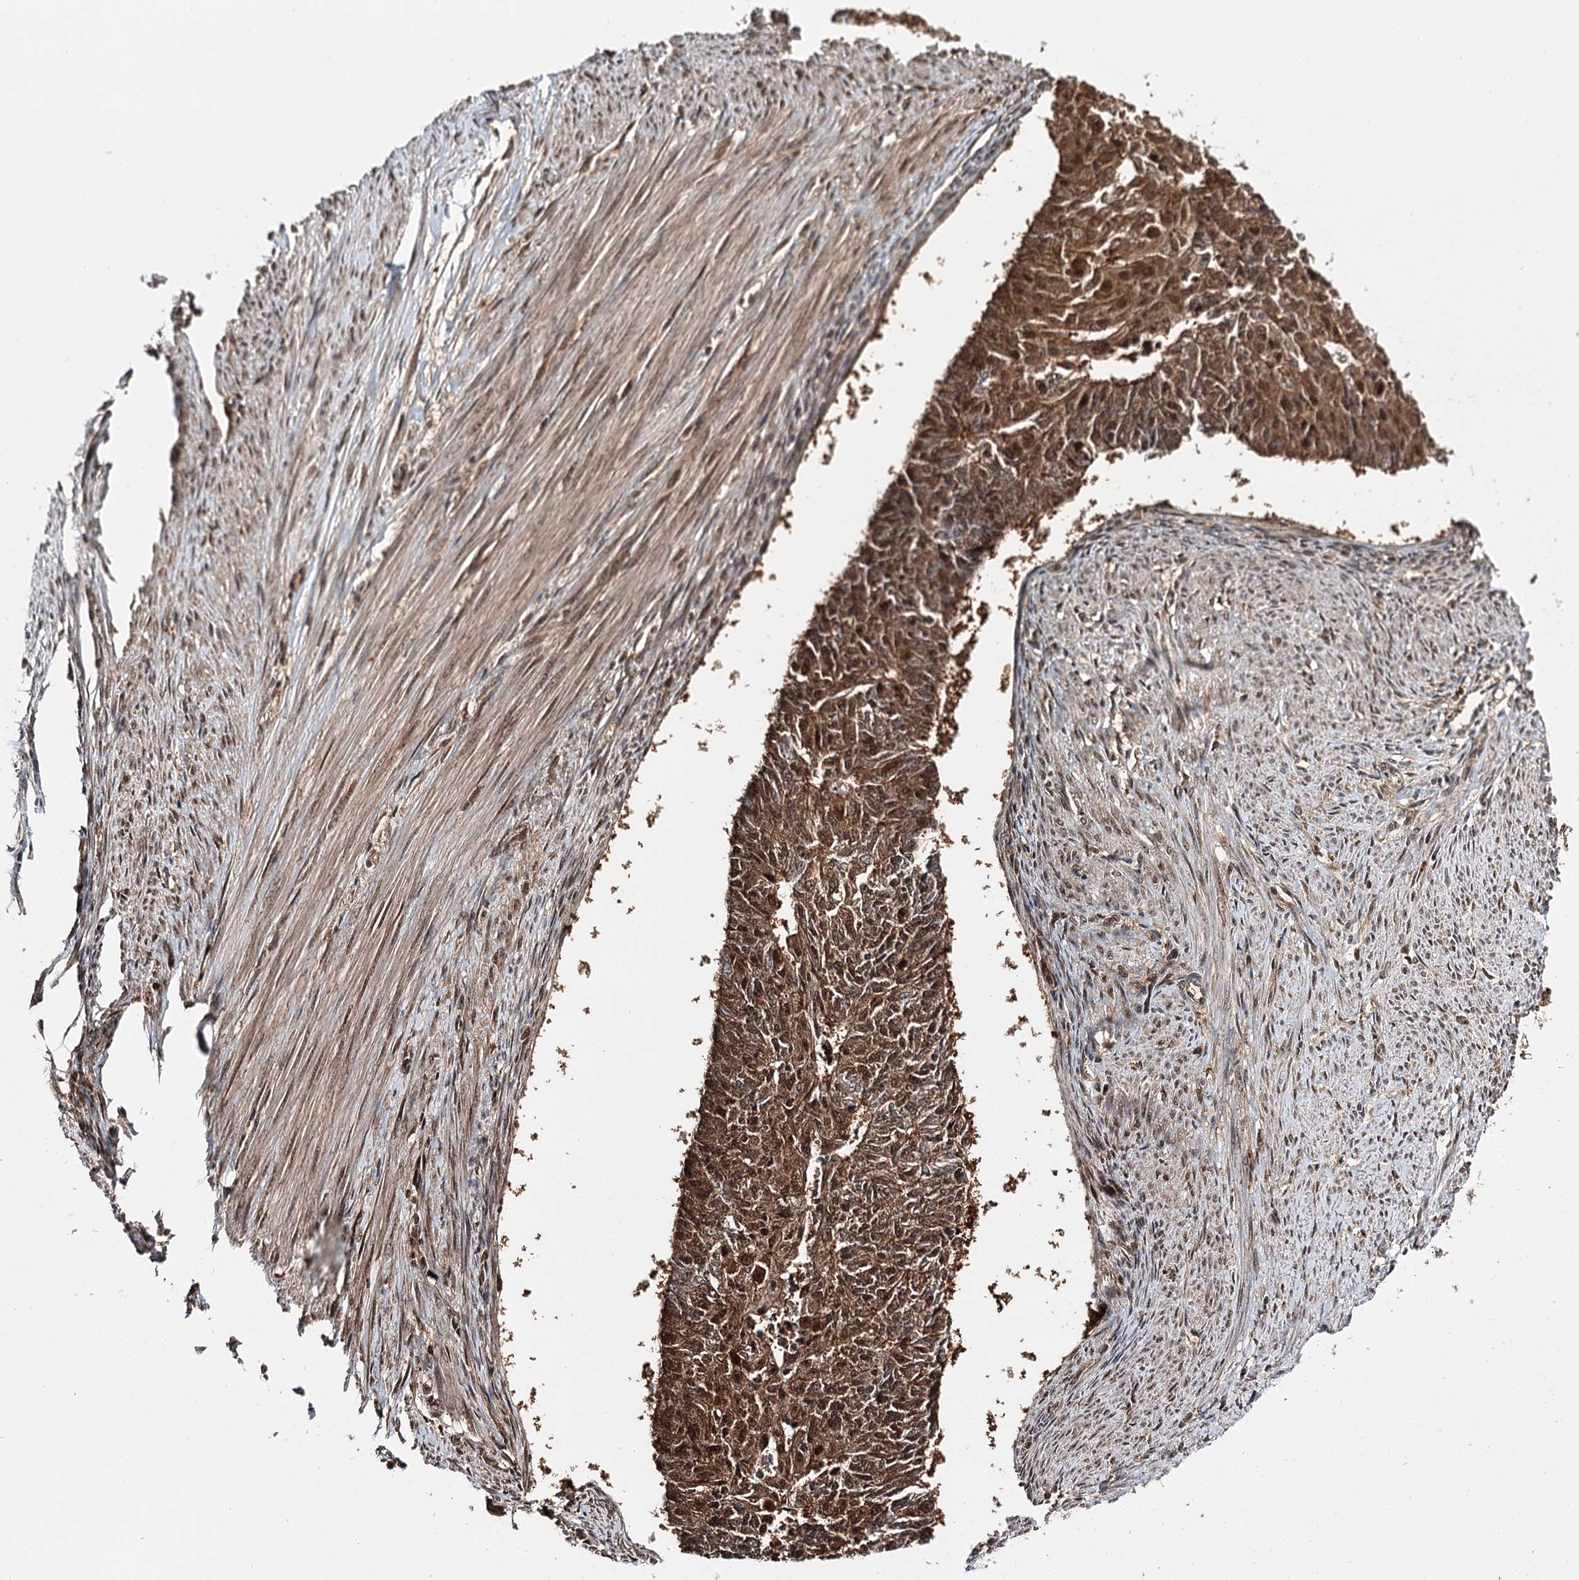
{"staining": {"intensity": "moderate", "quantity": ">75%", "location": "cytoplasmic/membranous,nuclear"}, "tissue": "endometrial cancer", "cell_type": "Tumor cells", "image_type": "cancer", "snomed": [{"axis": "morphology", "description": "Adenocarcinoma, NOS"}, {"axis": "topography", "description": "Endometrium"}], "caption": "Moderate cytoplasmic/membranous and nuclear protein positivity is appreciated in approximately >75% of tumor cells in endometrial adenocarcinoma.", "gene": "N6AMT1", "patient": {"sex": "female", "age": 32}}